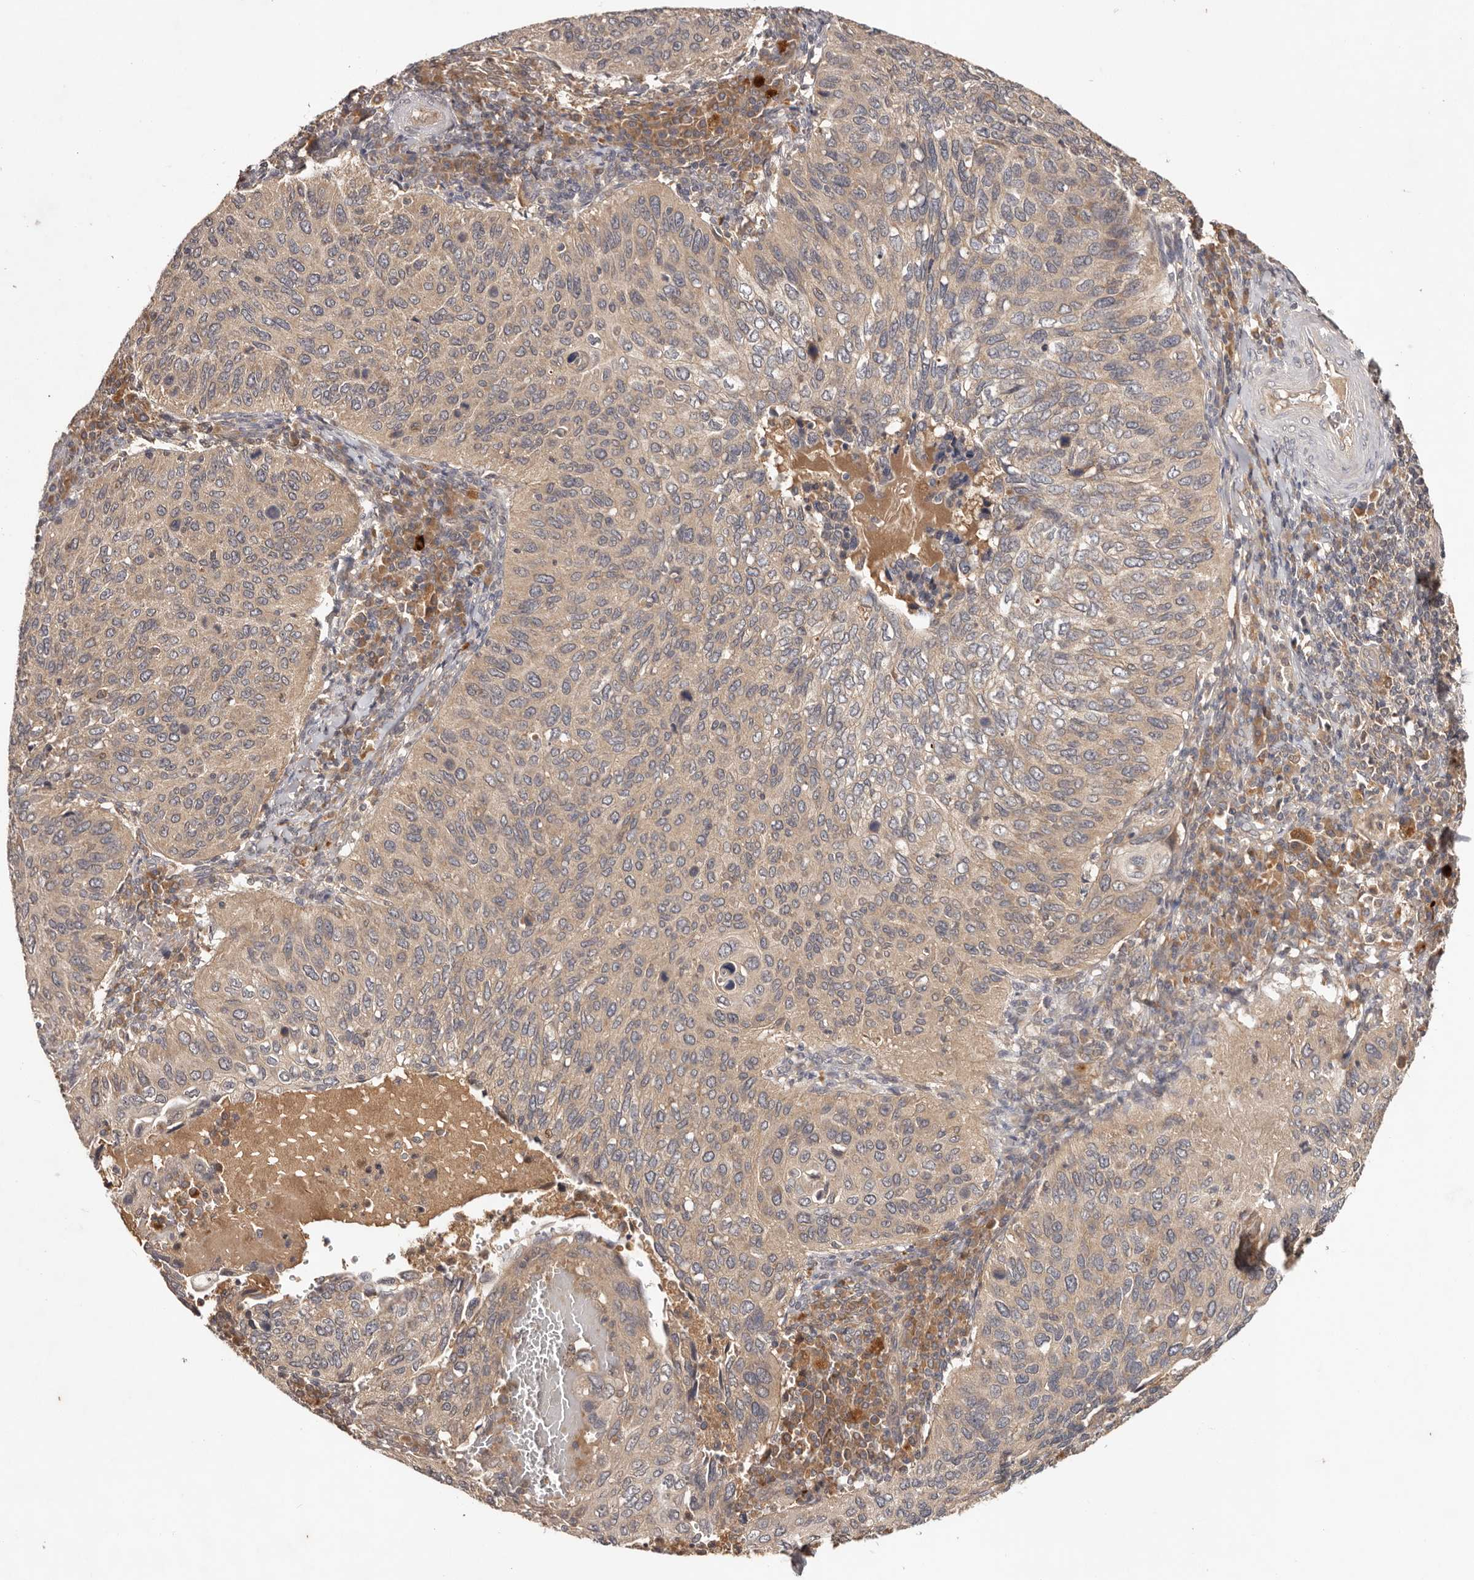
{"staining": {"intensity": "weak", "quantity": ">75%", "location": "cytoplasmic/membranous"}, "tissue": "cervical cancer", "cell_type": "Tumor cells", "image_type": "cancer", "snomed": [{"axis": "morphology", "description": "Squamous cell carcinoma, NOS"}, {"axis": "topography", "description": "Cervix"}], "caption": "Brown immunohistochemical staining in cervical cancer (squamous cell carcinoma) exhibits weak cytoplasmic/membranous staining in approximately >75% of tumor cells.", "gene": "PKIB", "patient": {"sex": "female", "age": 38}}